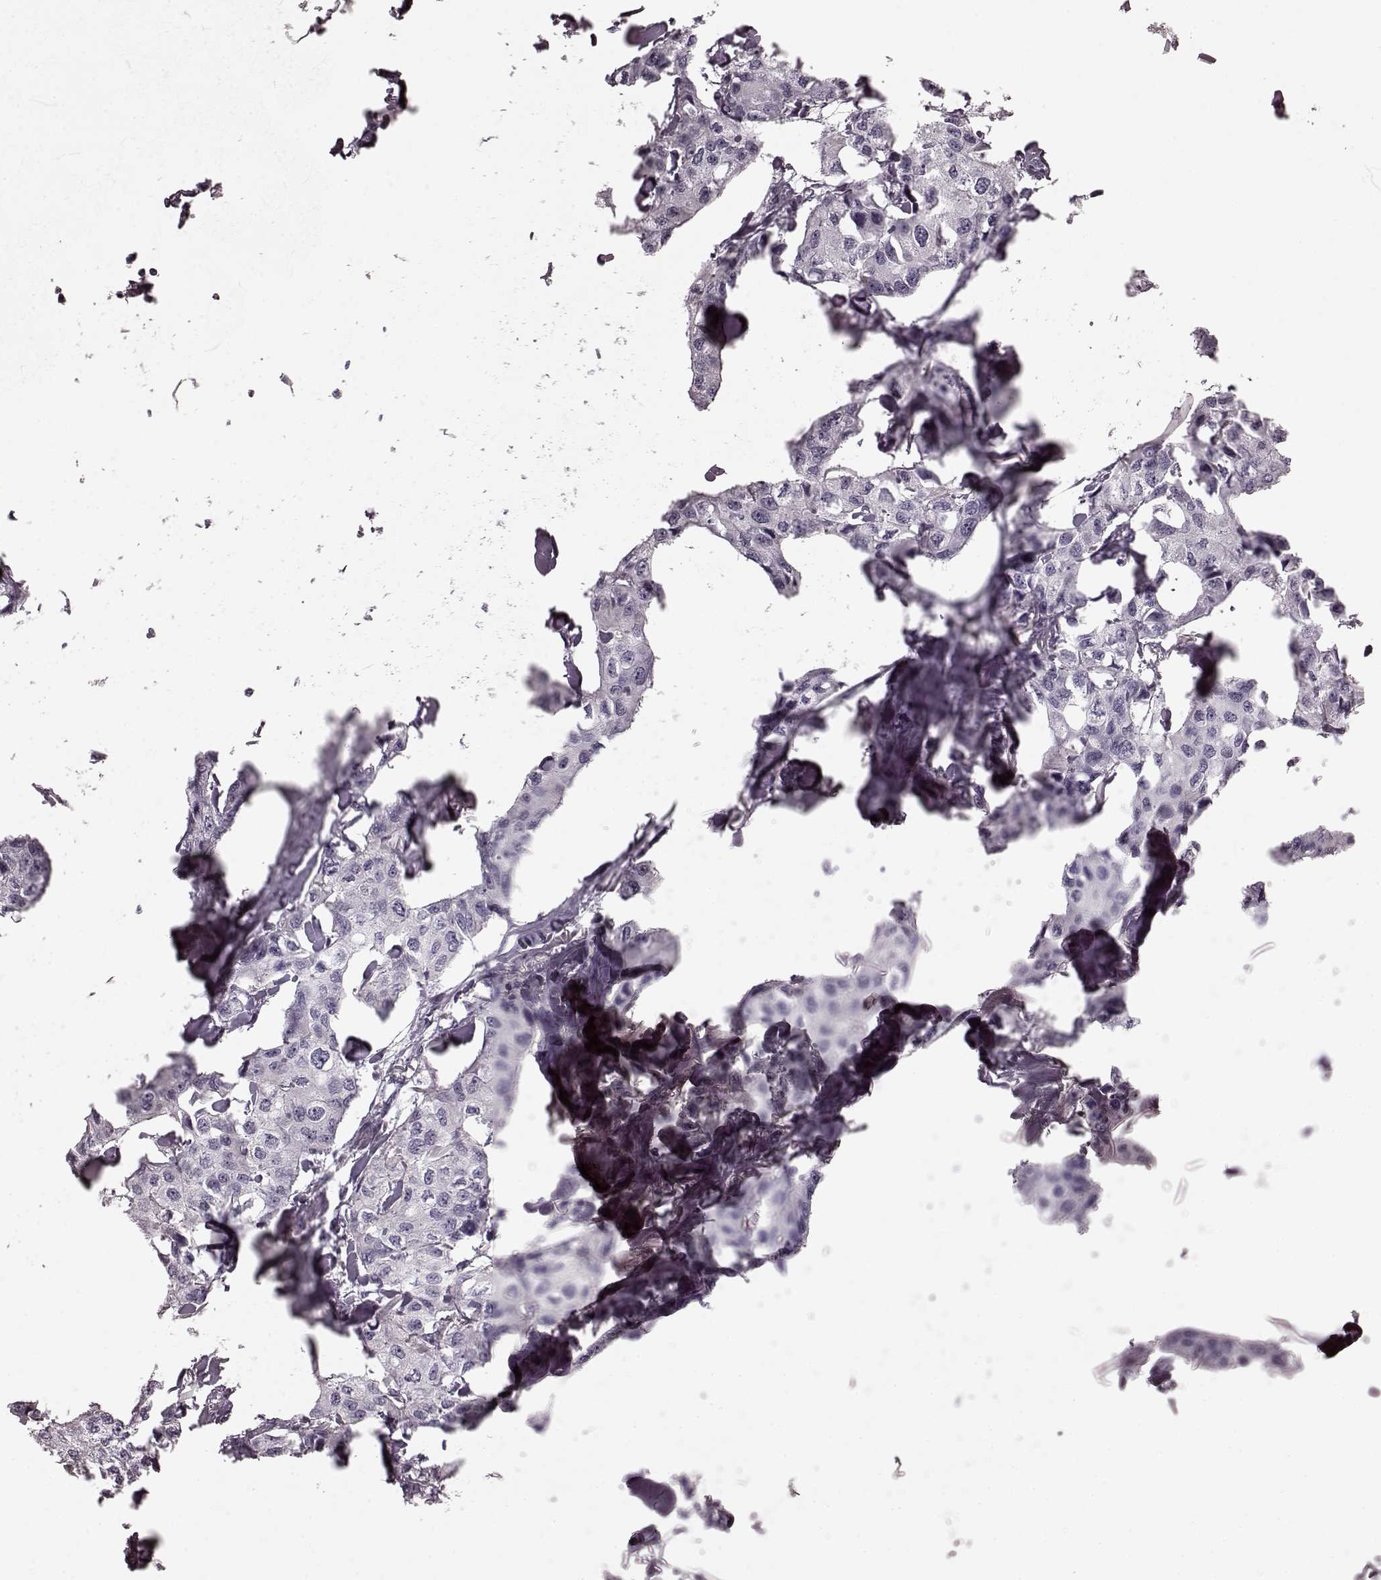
{"staining": {"intensity": "negative", "quantity": "none", "location": "none"}, "tissue": "breast cancer", "cell_type": "Tumor cells", "image_type": "cancer", "snomed": [{"axis": "morphology", "description": "Duct carcinoma"}, {"axis": "topography", "description": "Breast"}], "caption": "Immunohistochemistry photomicrograph of intraductal carcinoma (breast) stained for a protein (brown), which demonstrates no expression in tumor cells.", "gene": "CST7", "patient": {"sex": "female", "age": 80}}